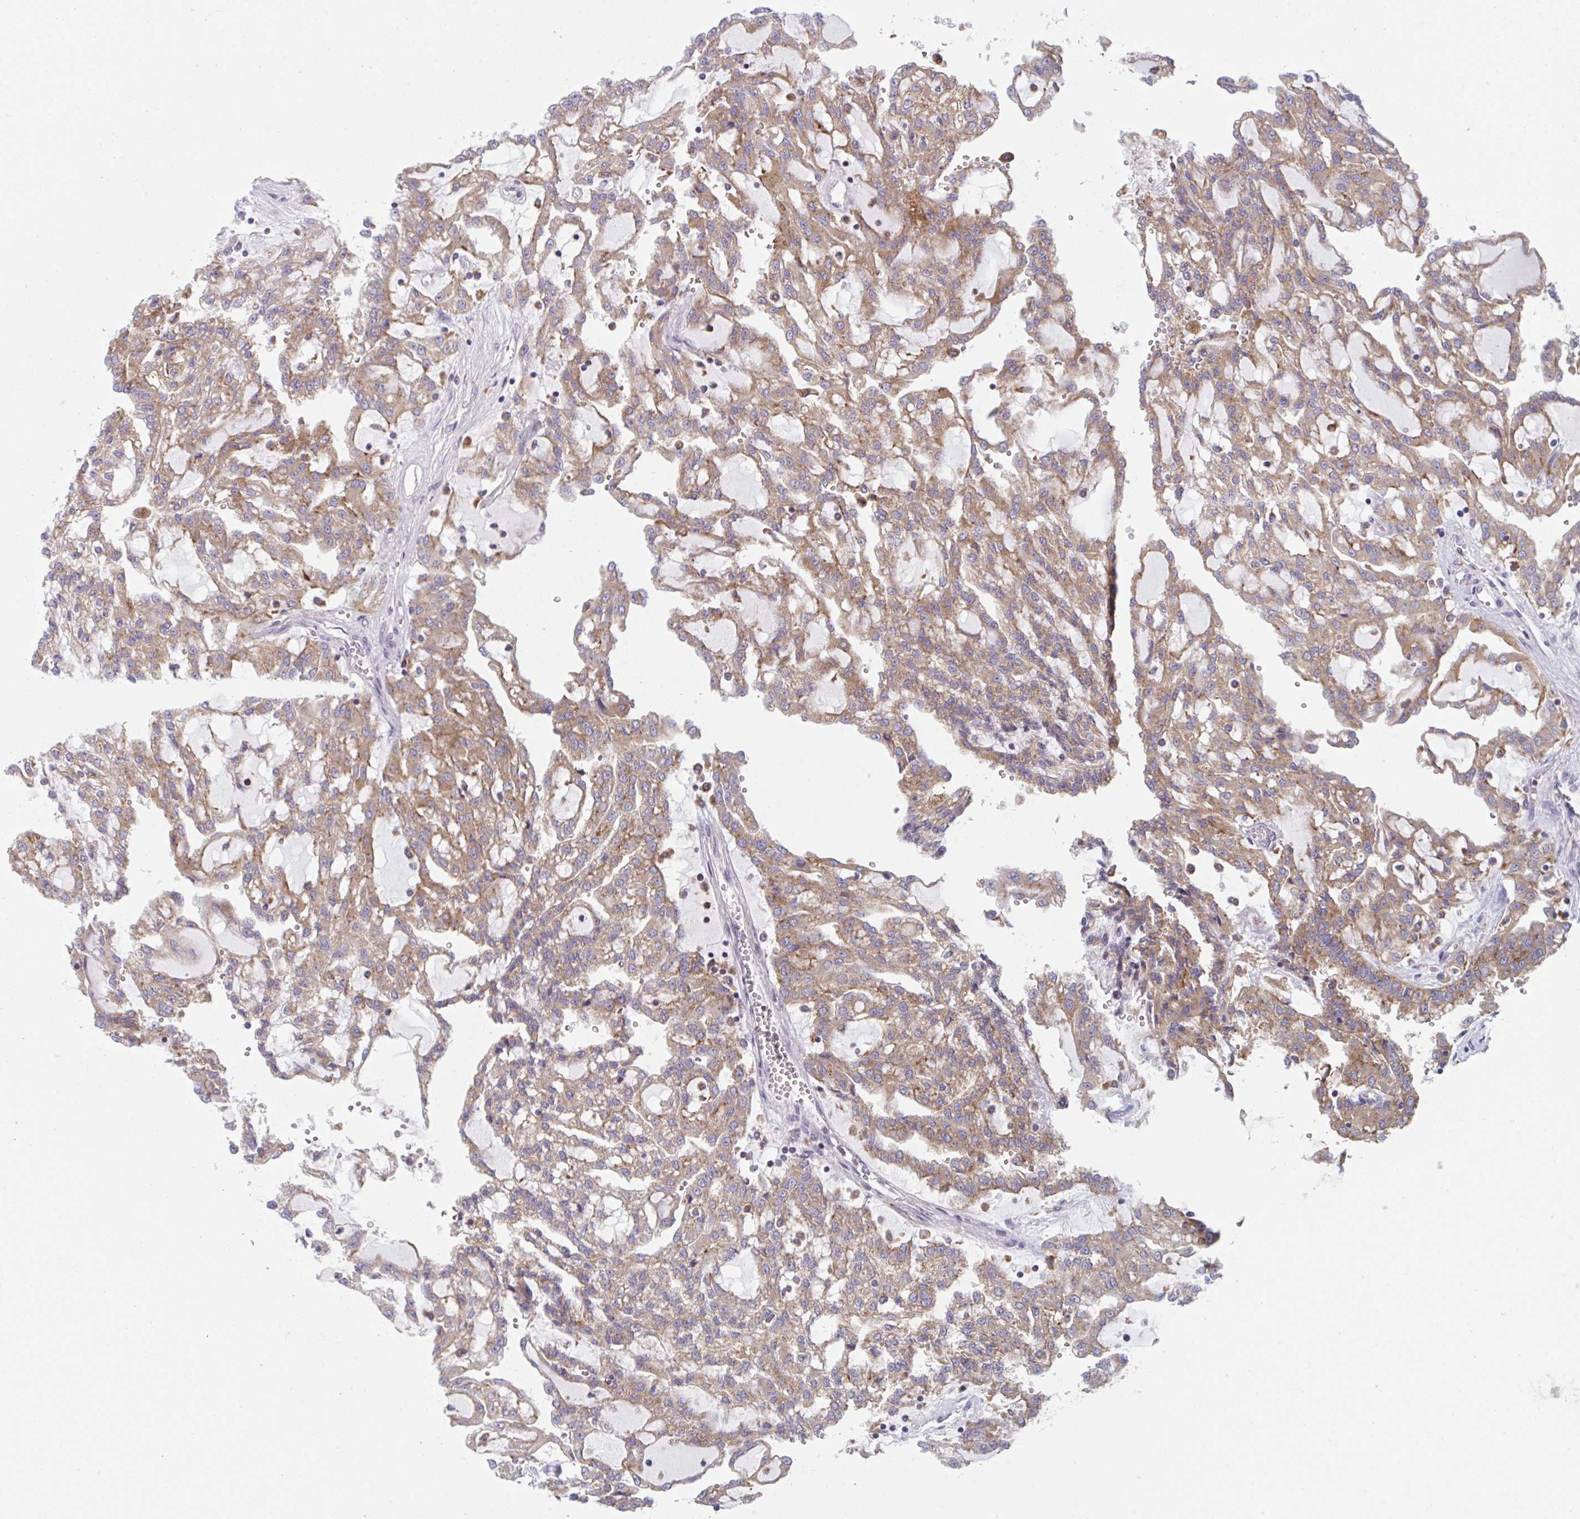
{"staining": {"intensity": "weak", "quantity": ">75%", "location": "cytoplasmic/membranous"}, "tissue": "renal cancer", "cell_type": "Tumor cells", "image_type": "cancer", "snomed": [{"axis": "morphology", "description": "Adenocarcinoma, NOS"}, {"axis": "topography", "description": "Kidney"}], "caption": "Tumor cells exhibit low levels of weak cytoplasmic/membranous expression in approximately >75% of cells in adenocarcinoma (renal). Using DAB (3,3'-diaminobenzidine) (brown) and hematoxylin (blue) stains, captured at high magnification using brightfield microscopy.", "gene": "NIPSNAP1", "patient": {"sex": "male", "age": 63}}